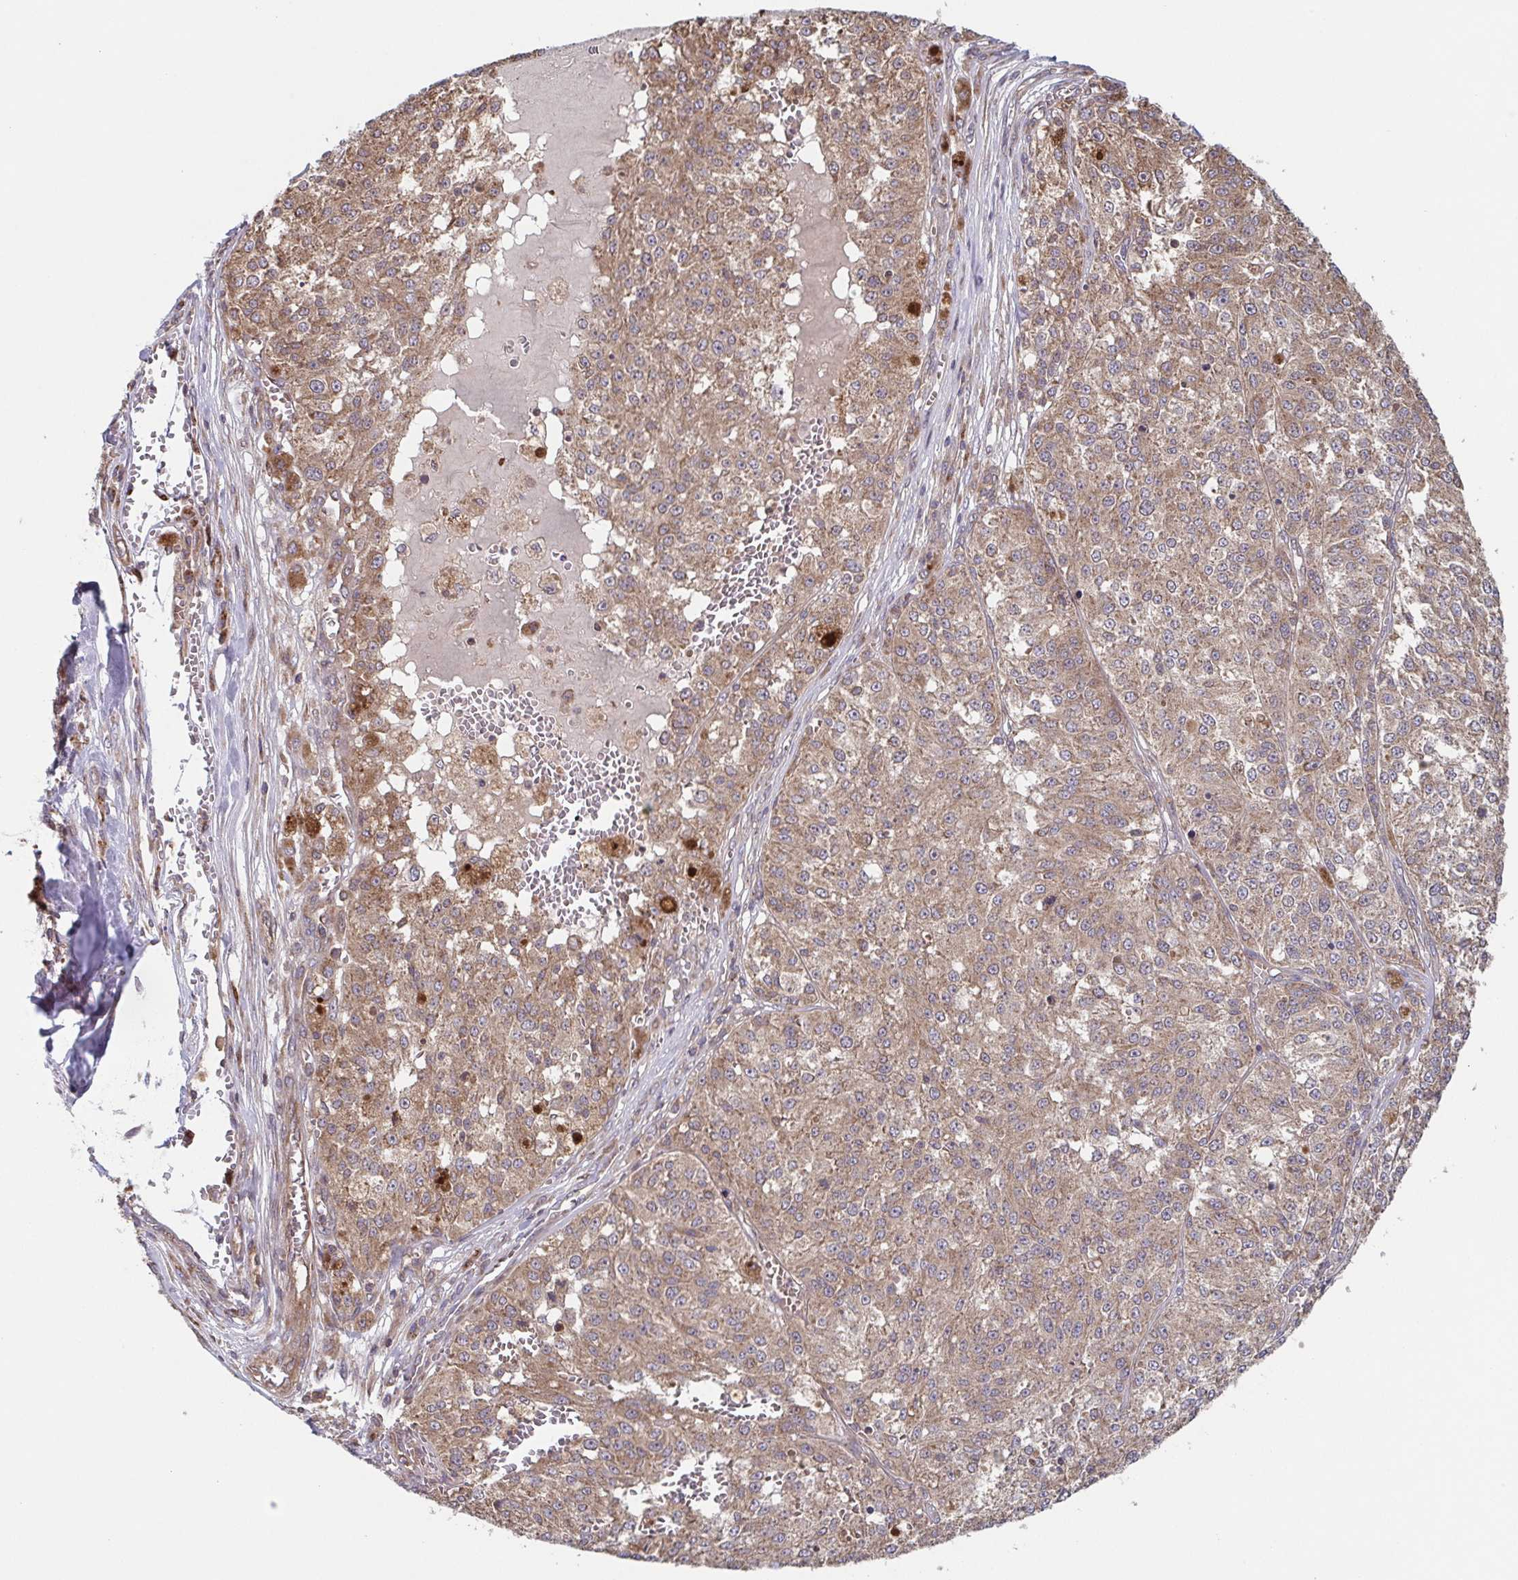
{"staining": {"intensity": "moderate", "quantity": ">75%", "location": "cytoplasmic/membranous"}, "tissue": "melanoma", "cell_type": "Tumor cells", "image_type": "cancer", "snomed": [{"axis": "morphology", "description": "Malignant melanoma, Metastatic site"}, {"axis": "topography", "description": "Lymph node"}], "caption": "Human melanoma stained with a protein marker demonstrates moderate staining in tumor cells.", "gene": "COPB1", "patient": {"sex": "female", "age": 64}}